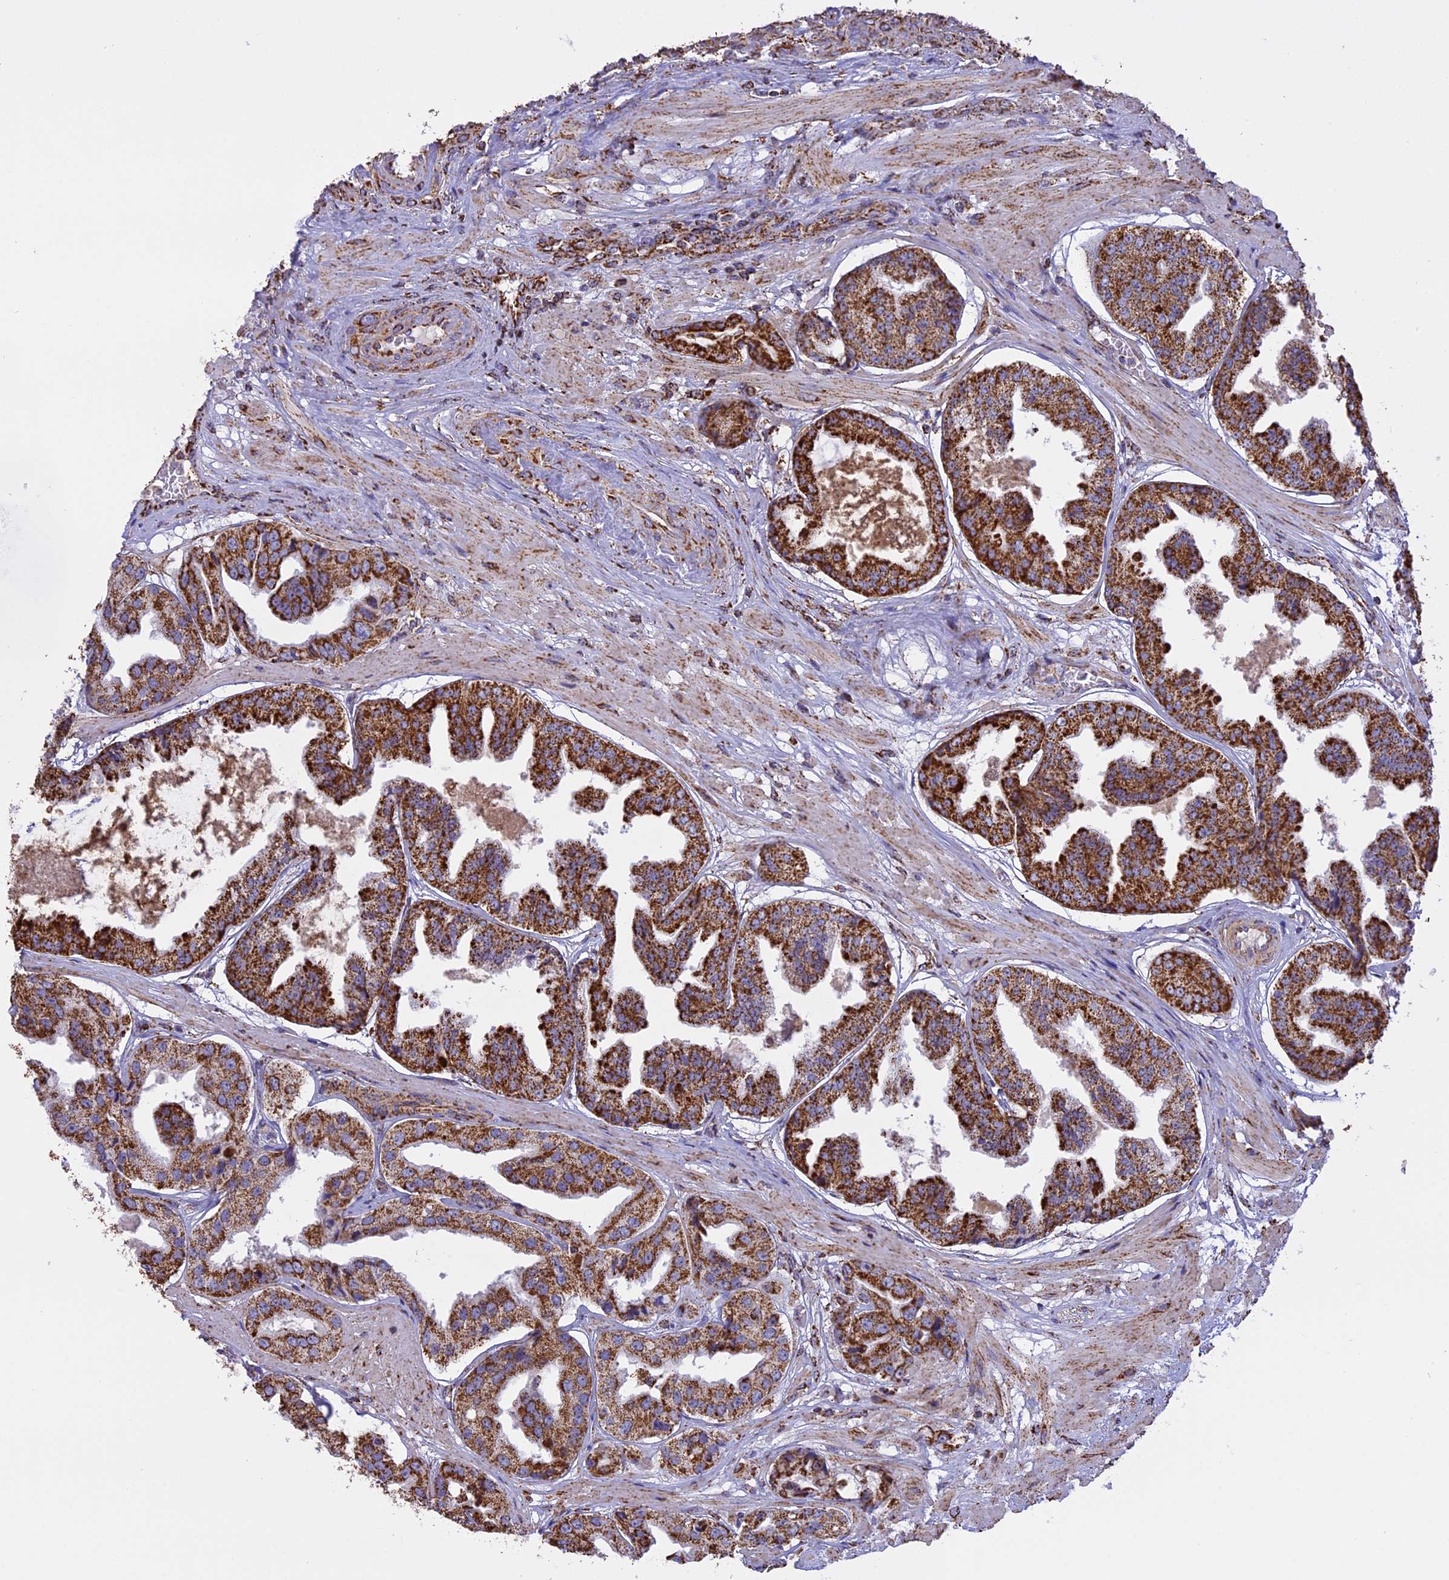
{"staining": {"intensity": "strong", "quantity": ">75%", "location": "cytoplasmic/membranous"}, "tissue": "prostate cancer", "cell_type": "Tumor cells", "image_type": "cancer", "snomed": [{"axis": "morphology", "description": "Adenocarcinoma, High grade"}, {"axis": "topography", "description": "Prostate"}], "caption": "Prostate cancer (adenocarcinoma (high-grade)) tissue displays strong cytoplasmic/membranous positivity in about >75% of tumor cells", "gene": "KCNG1", "patient": {"sex": "male", "age": 63}}